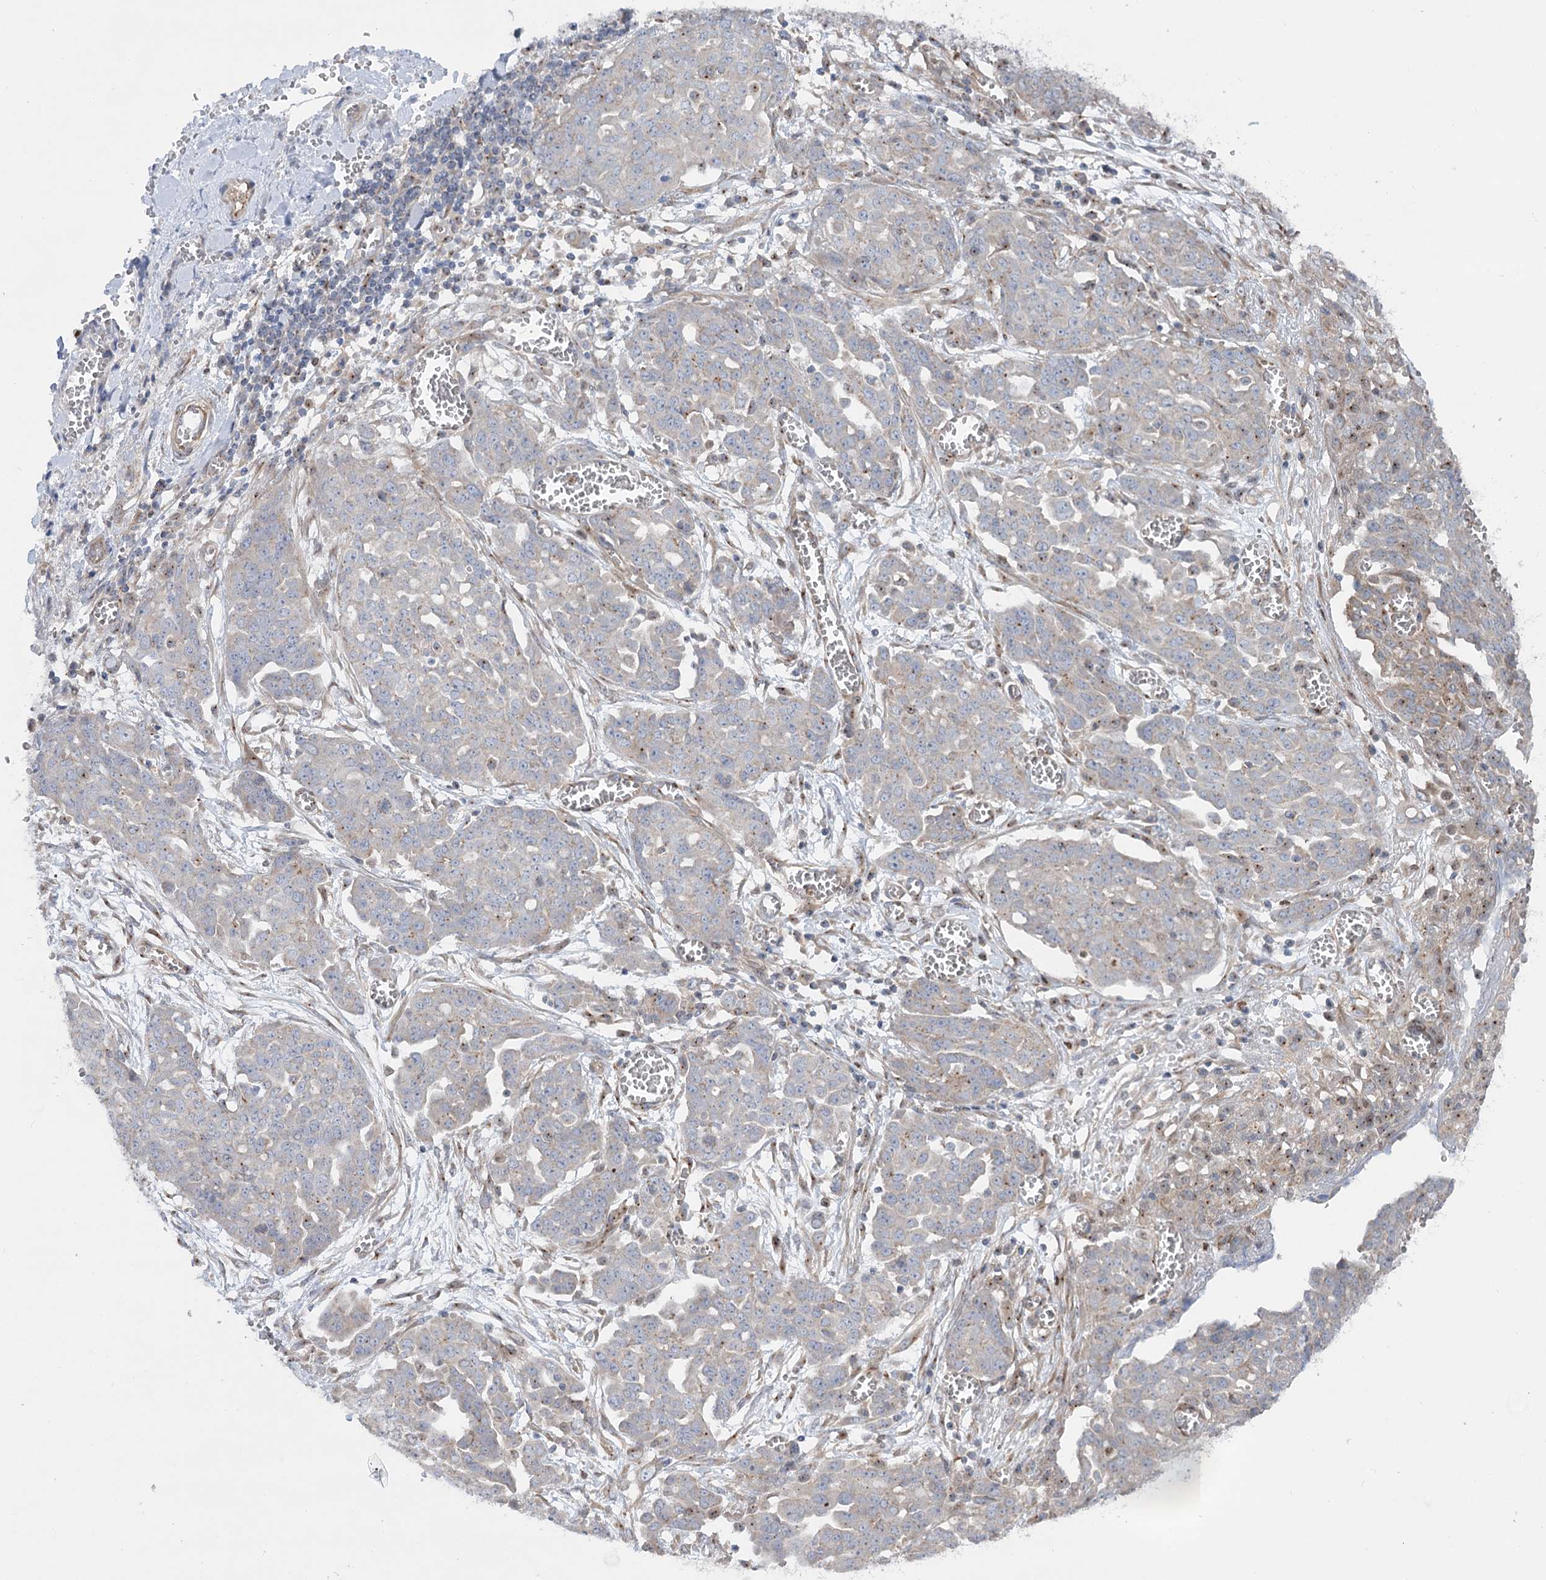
{"staining": {"intensity": "weak", "quantity": "<25%", "location": "cytoplasmic/membranous"}, "tissue": "ovarian cancer", "cell_type": "Tumor cells", "image_type": "cancer", "snomed": [{"axis": "morphology", "description": "Cystadenocarcinoma, serous, NOS"}, {"axis": "topography", "description": "Soft tissue"}, {"axis": "topography", "description": "Ovary"}], "caption": "Immunohistochemistry (IHC) image of neoplastic tissue: human ovarian cancer stained with DAB (3,3'-diaminobenzidine) displays no significant protein staining in tumor cells.", "gene": "SCN11A", "patient": {"sex": "female", "age": 57}}